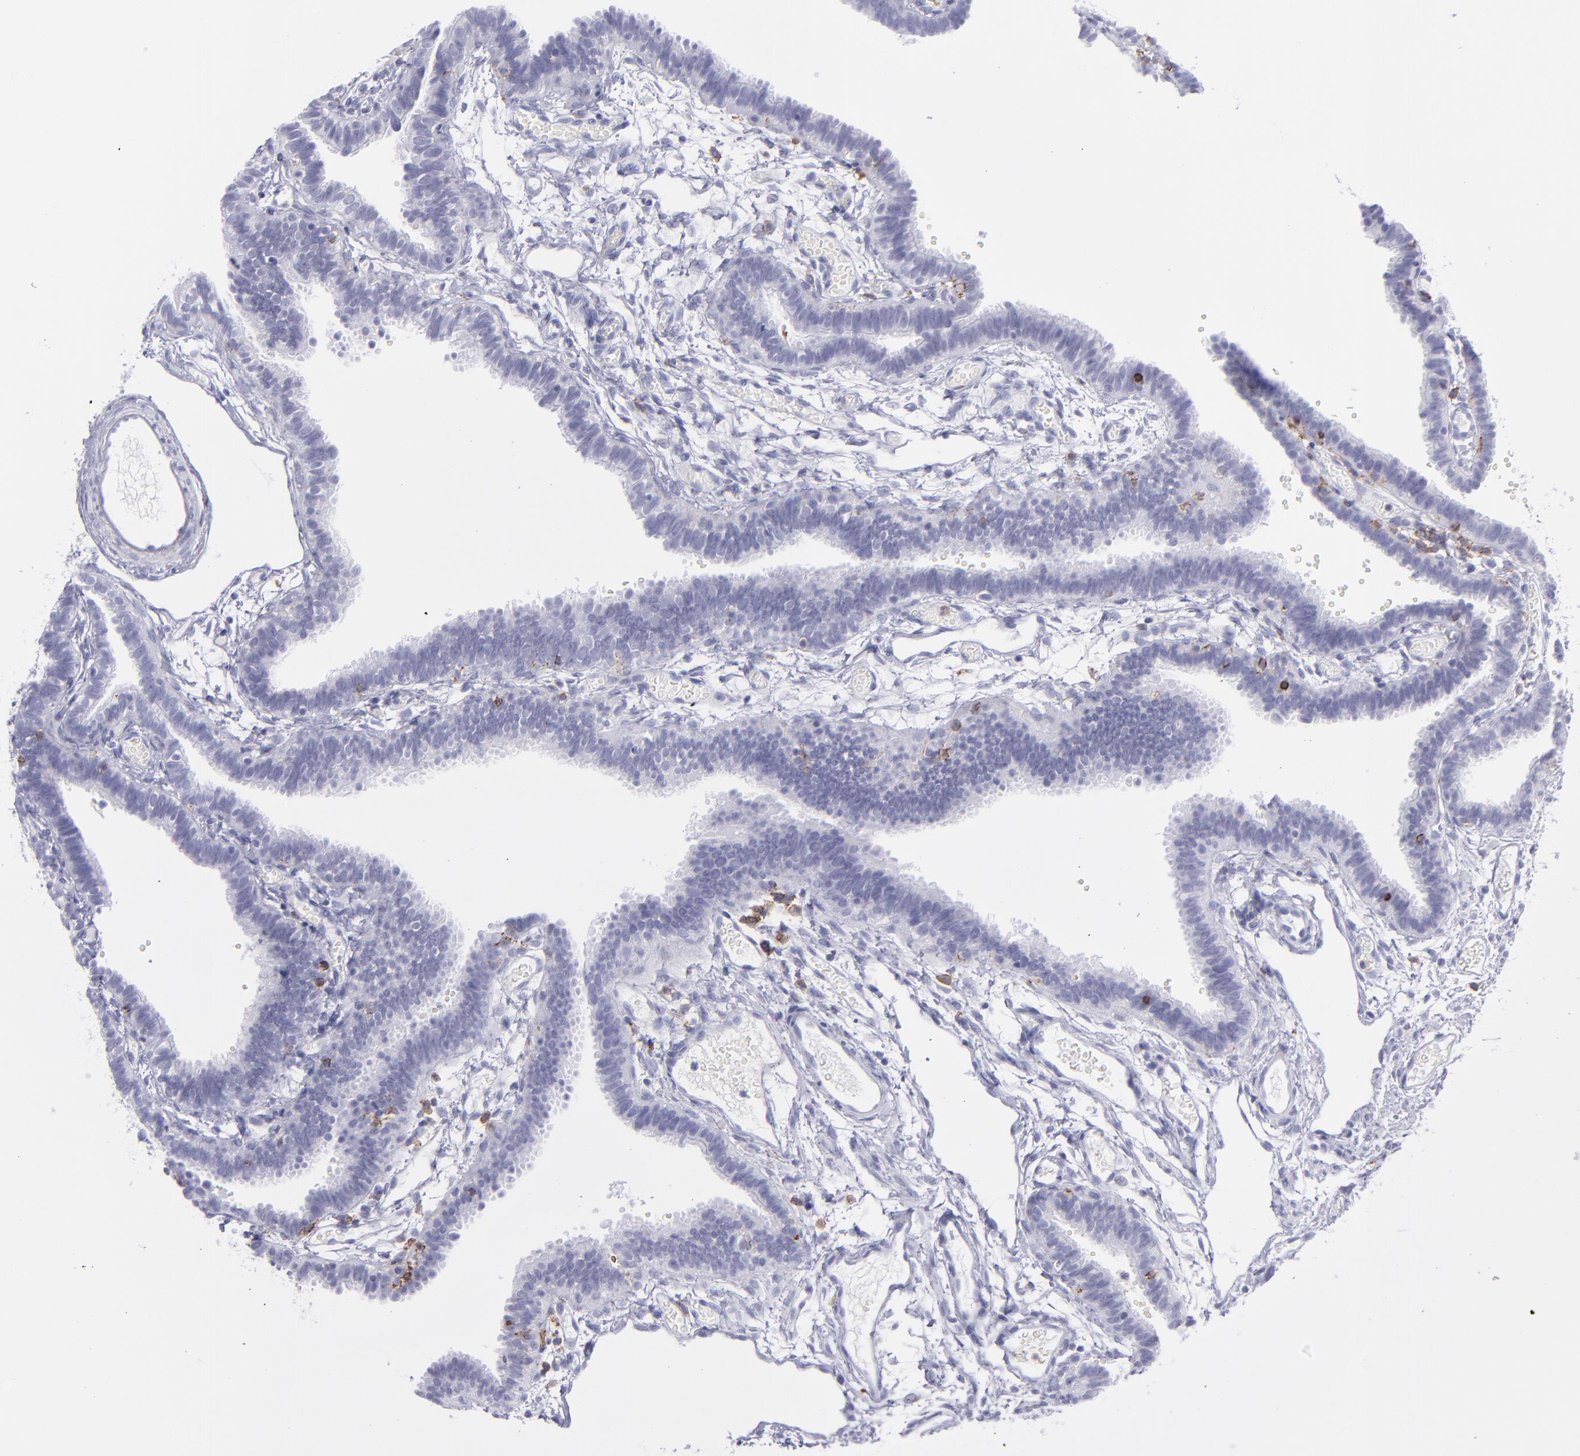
{"staining": {"intensity": "negative", "quantity": "none", "location": "none"}, "tissue": "fallopian tube", "cell_type": "Glandular cells", "image_type": "normal", "snomed": [{"axis": "morphology", "description": "Normal tissue, NOS"}, {"axis": "topography", "description": "Fallopian tube"}], "caption": "This is a histopathology image of immunohistochemistry staining of unremarkable fallopian tube, which shows no staining in glandular cells. (Immunohistochemistry (ihc), brightfield microscopy, high magnification).", "gene": "SELPLG", "patient": {"sex": "female", "age": 29}}